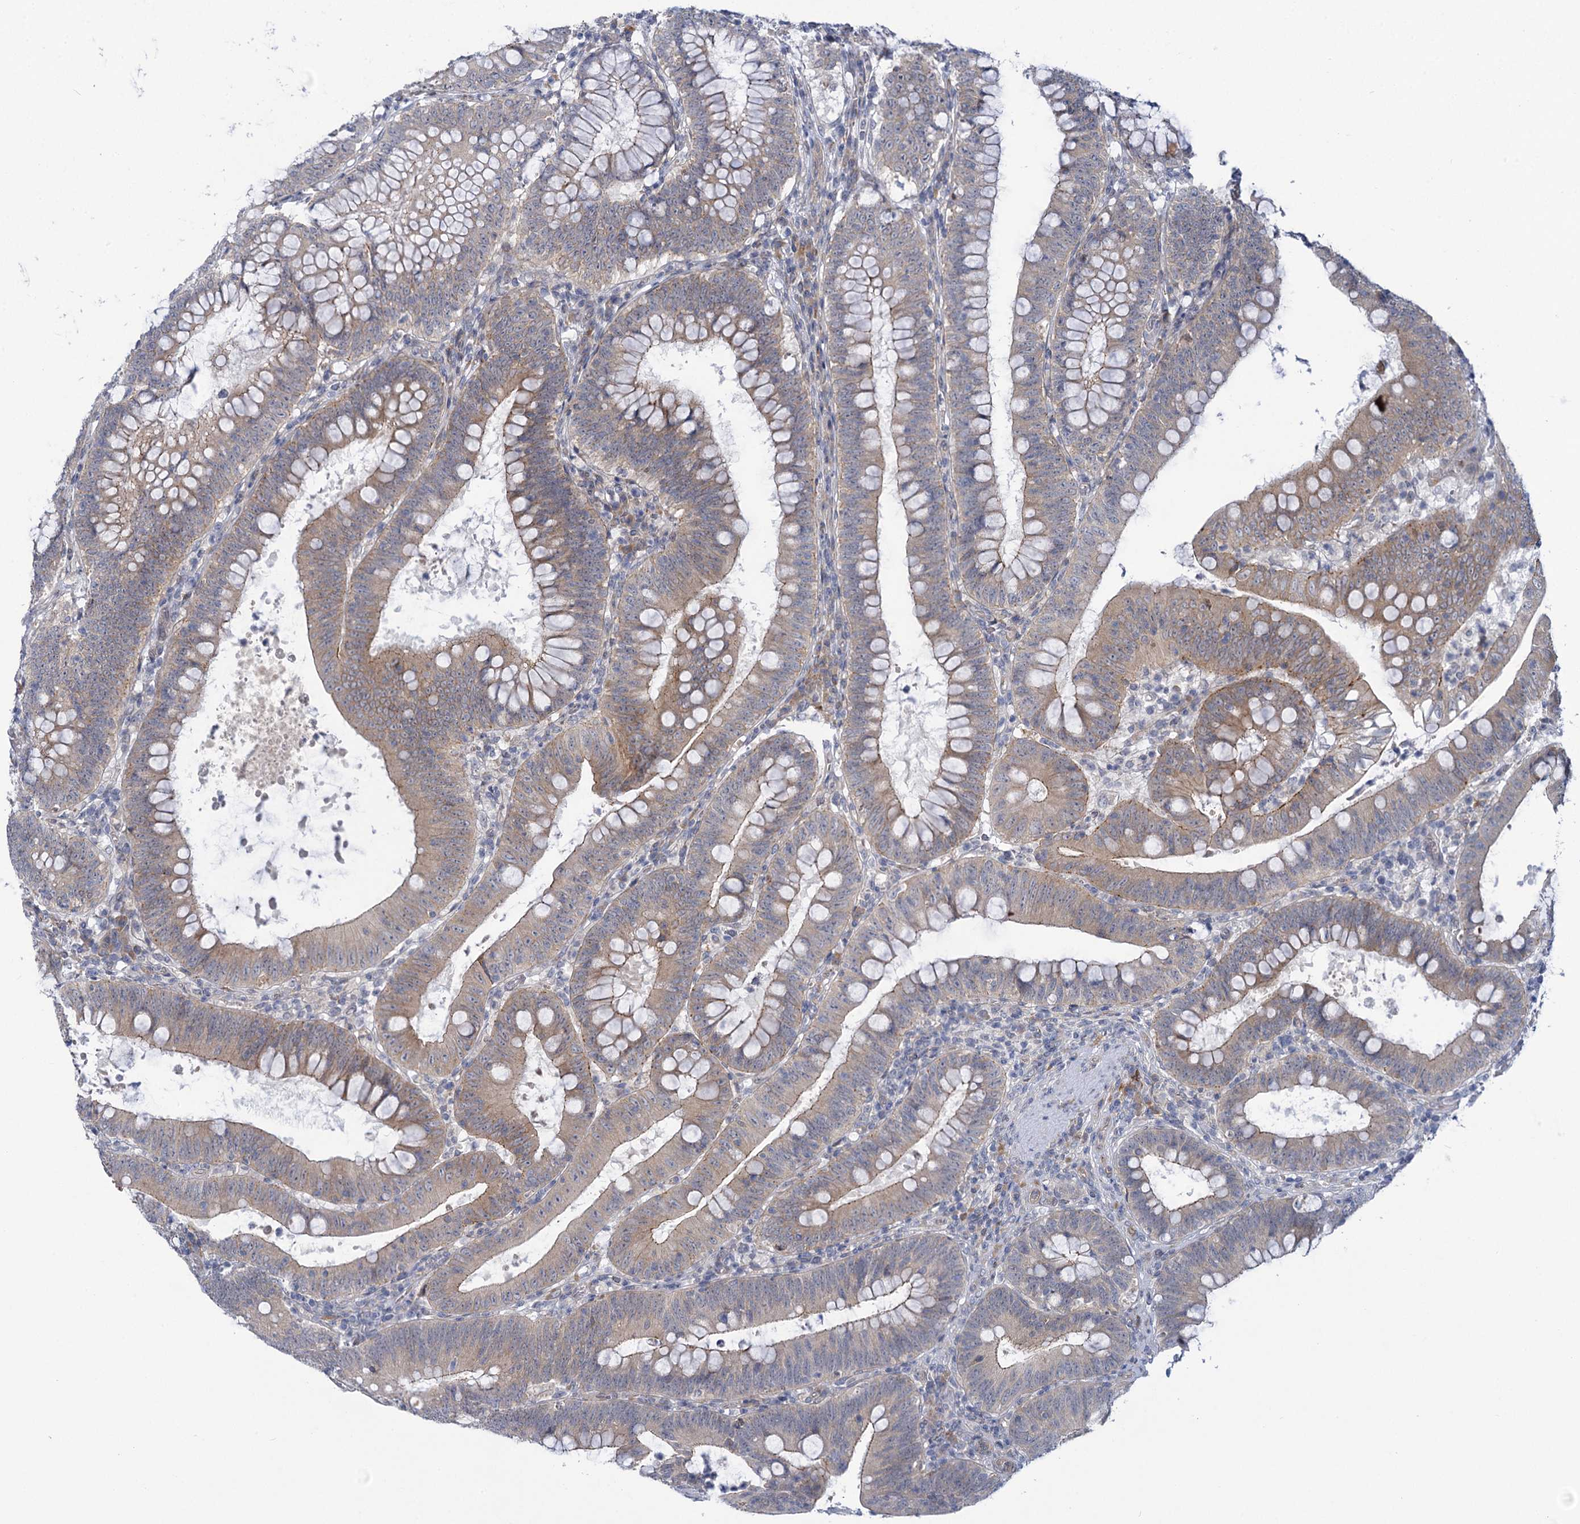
{"staining": {"intensity": "weak", "quantity": ">75%", "location": "cytoplasmic/membranous"}, "tissue": "colorectal cancer", "cell_type": "Tumor cells", "image_type": "cancer", "snomed": [{"axis": "morphology", "description": "Normal tissue, NOS"}, {"axis": "topography", "description": "Colon"}], "caption": "Tumor cells reveal low levels of weak cytoplasmic/membranous positivity in about >75% of cells in colorectal cancer. (brown staining indicates protein expression, while blue staining denotes nuclei).", "gene": "MBLAC2", "patient": {"sex": "female", "age": 82}}